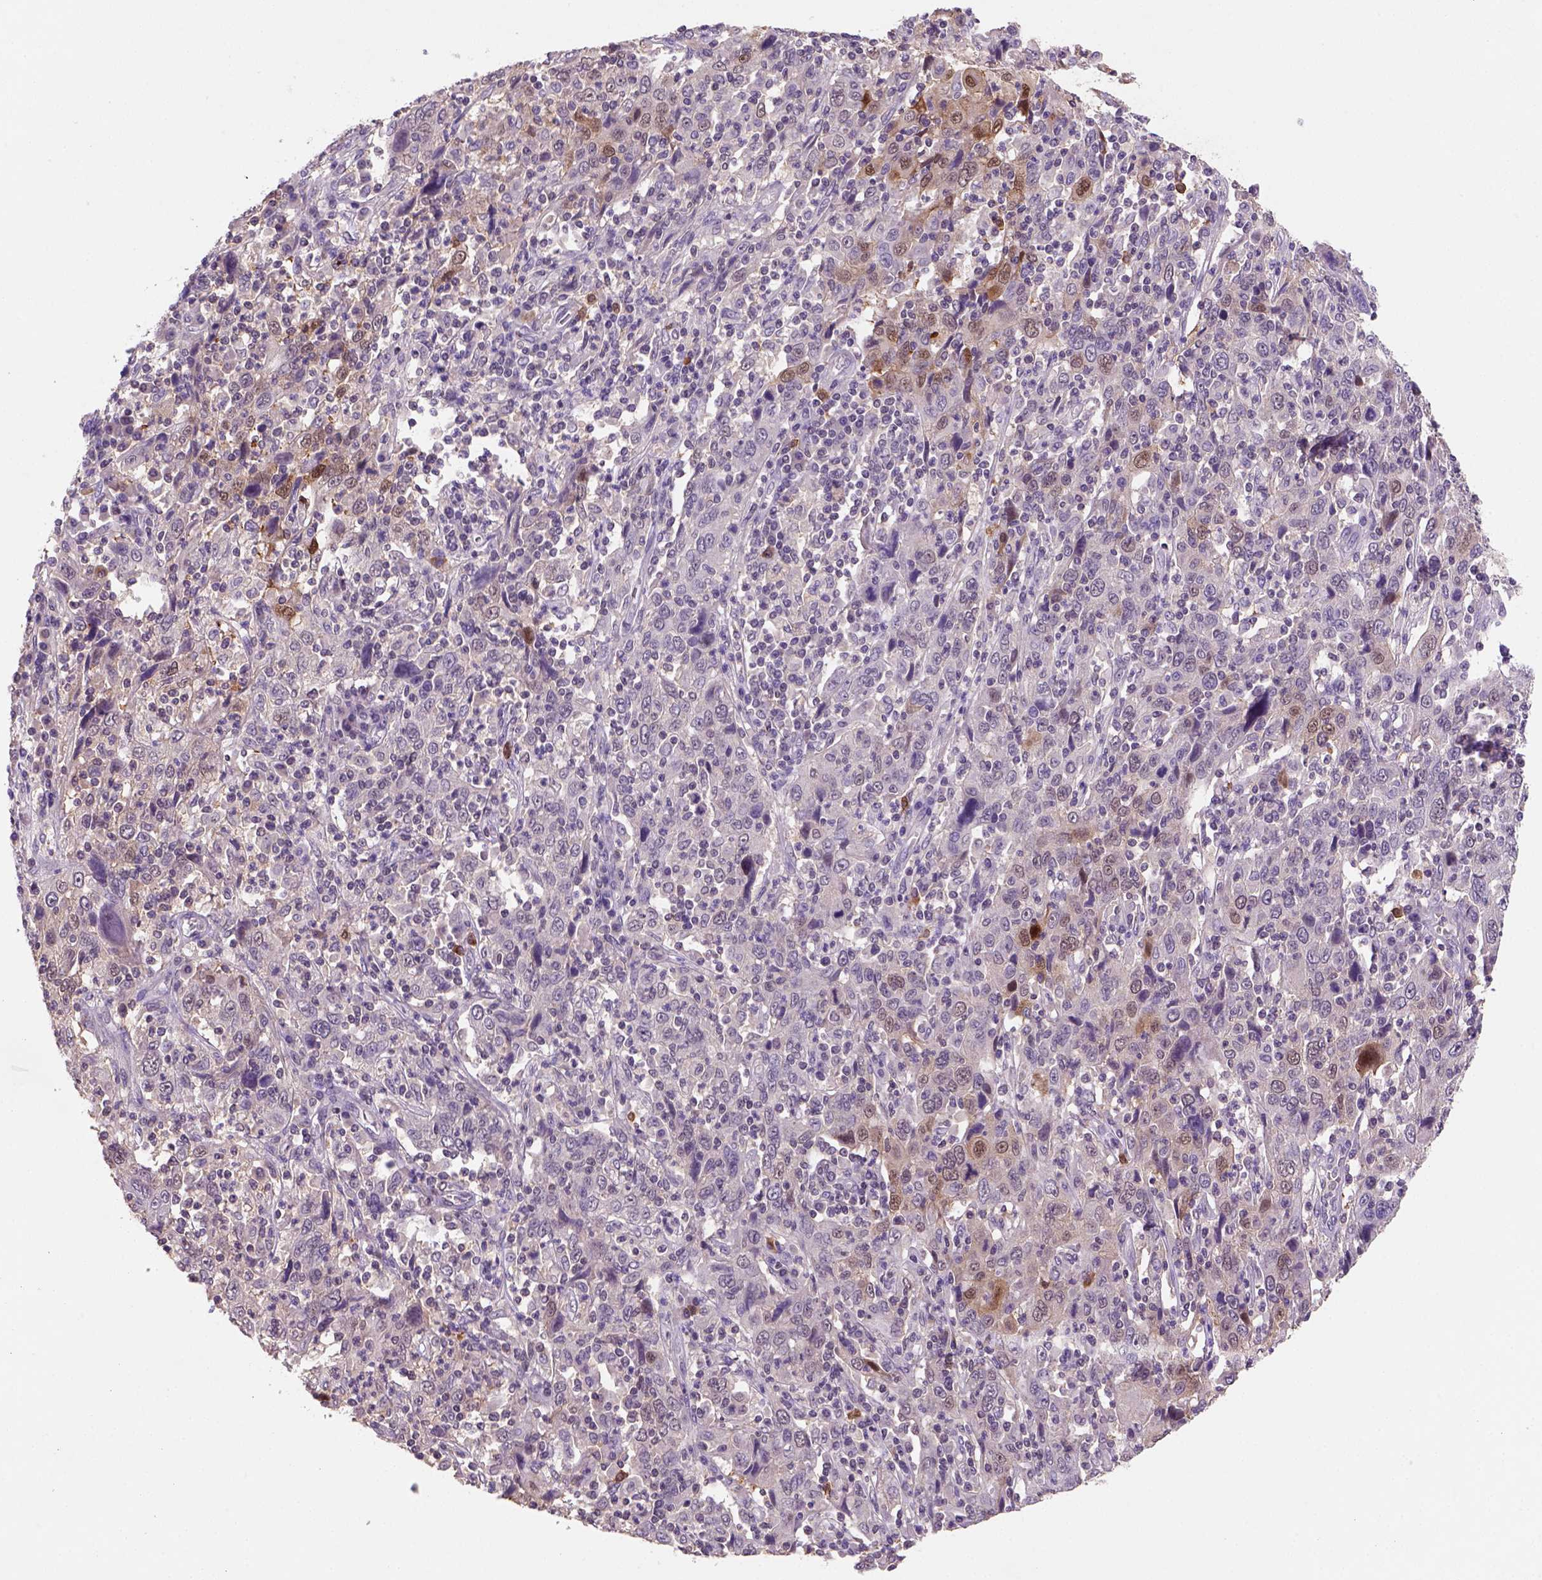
{"staining": {"intensity": "moderate", "quantity": "<25%", "location": "cytoplasmic/membranous,nuclear"}, "tissue": "cervical cancer", "cell_type": "Tumor cells", "image_type": "cancer", "snomed": [{"axis": "morphology", "description": "Squamous cell carcinoma, NOS"}, {"axis": "topography", "description": "Cervix"}], "caption": "Immunohistochemical staining of cervical cancer (squamous cell carcinoma) displays low levels of moderate cytoplasmic/membranous and nuclear protein expression in about <25% of tumor cells. (DAB = brown stain, brightfield microscopy at high magnification).", "gene": "SCML4", "patient": {"sex": "female", "age": 46}}